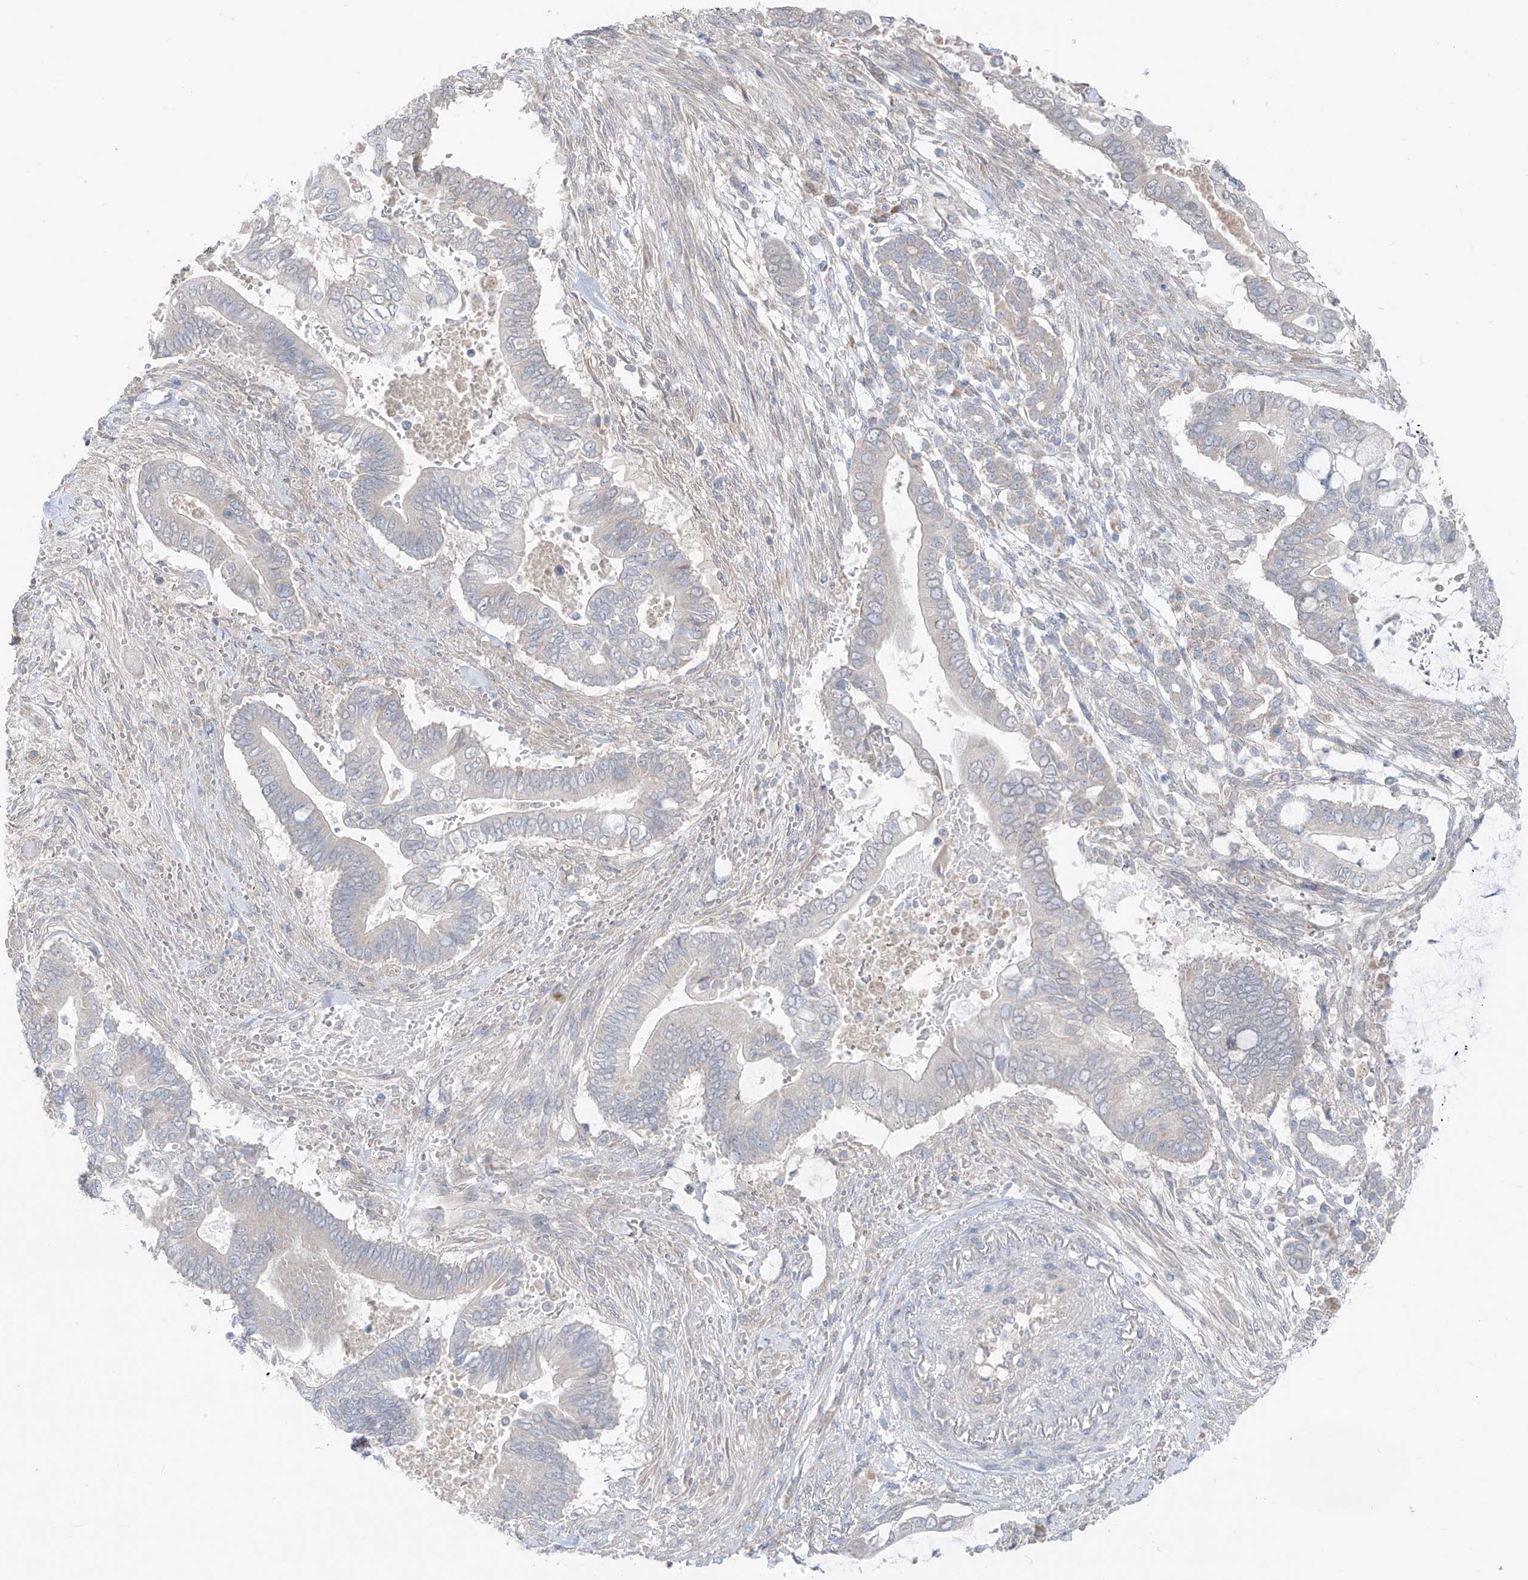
{"staining": {"intensity": "negative", "quantity": "none", "location": "none"}, "tissue": "pancreatic cancer", "cell_type": "Tumor cells", "image_type": "cancer", "snomed": [{"axis": "morphology", "description": "Adenocarcinoma, NOS"}, {"axis": "topography", "description": "Pancreas"}], "caption": "This is a photomicrograph of immunohistochemistry staining of pancreatic adenocarcinoma, which shows no staining in tumor cells.", "gene": "NALCN", "patient": {"sex": "male", "age": 68}}